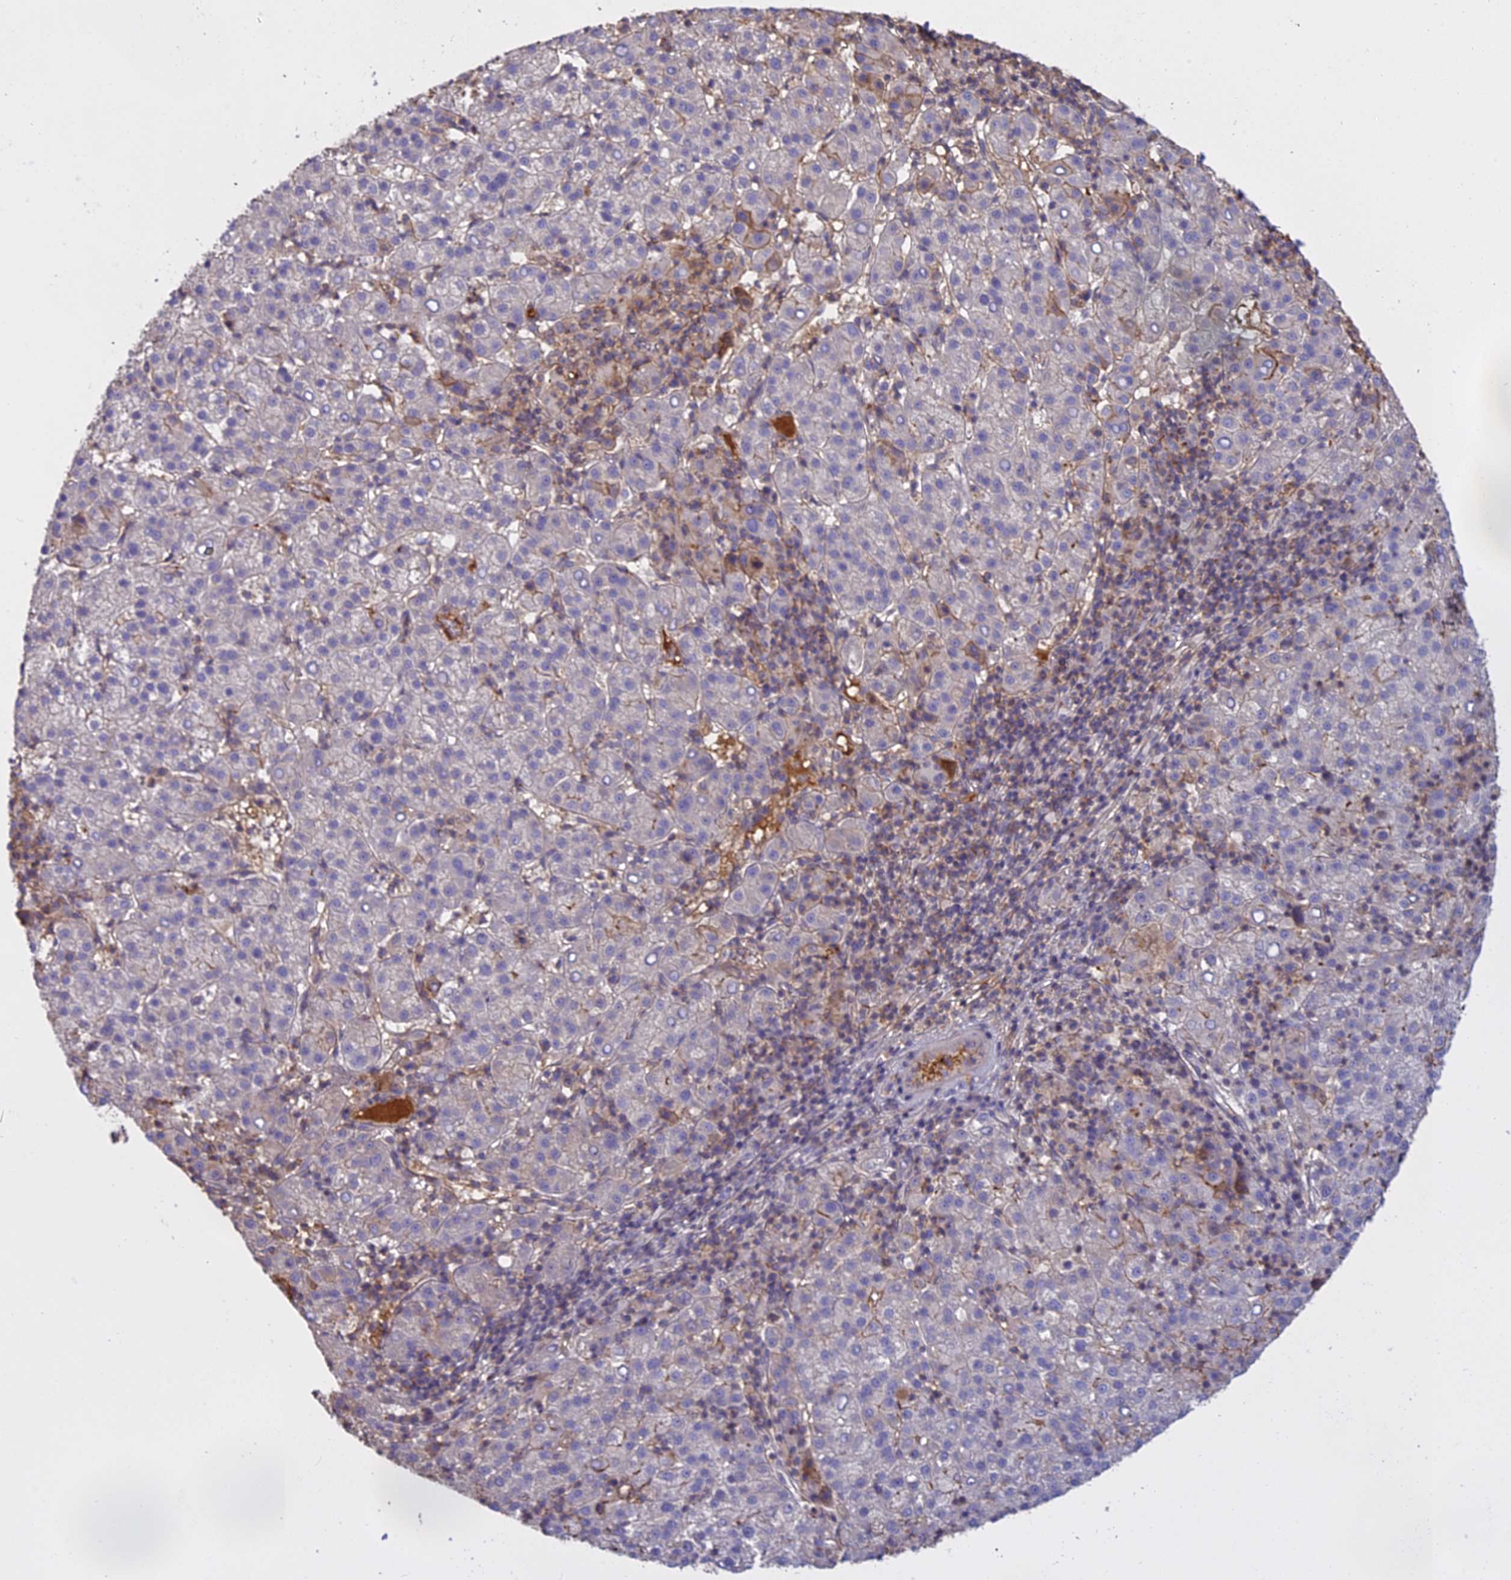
{"staining": {"intensity": "negative", "quantity": "none", "location": "none"}, "tissue": "liver cancer", "cell_type": "Tumor cells", "image_type": "cancer", "snomed": [{"axis": "morphology", "description": "Carcinoma, Hepatocellular, NOS"}, {"axis": "topography", "description": "Liver"}], "caption": "IHC of human liver cancer displays no positivity in tumor cells.", "gene": "CFAP119", "patient": {"sex": "female", "age": 58}}